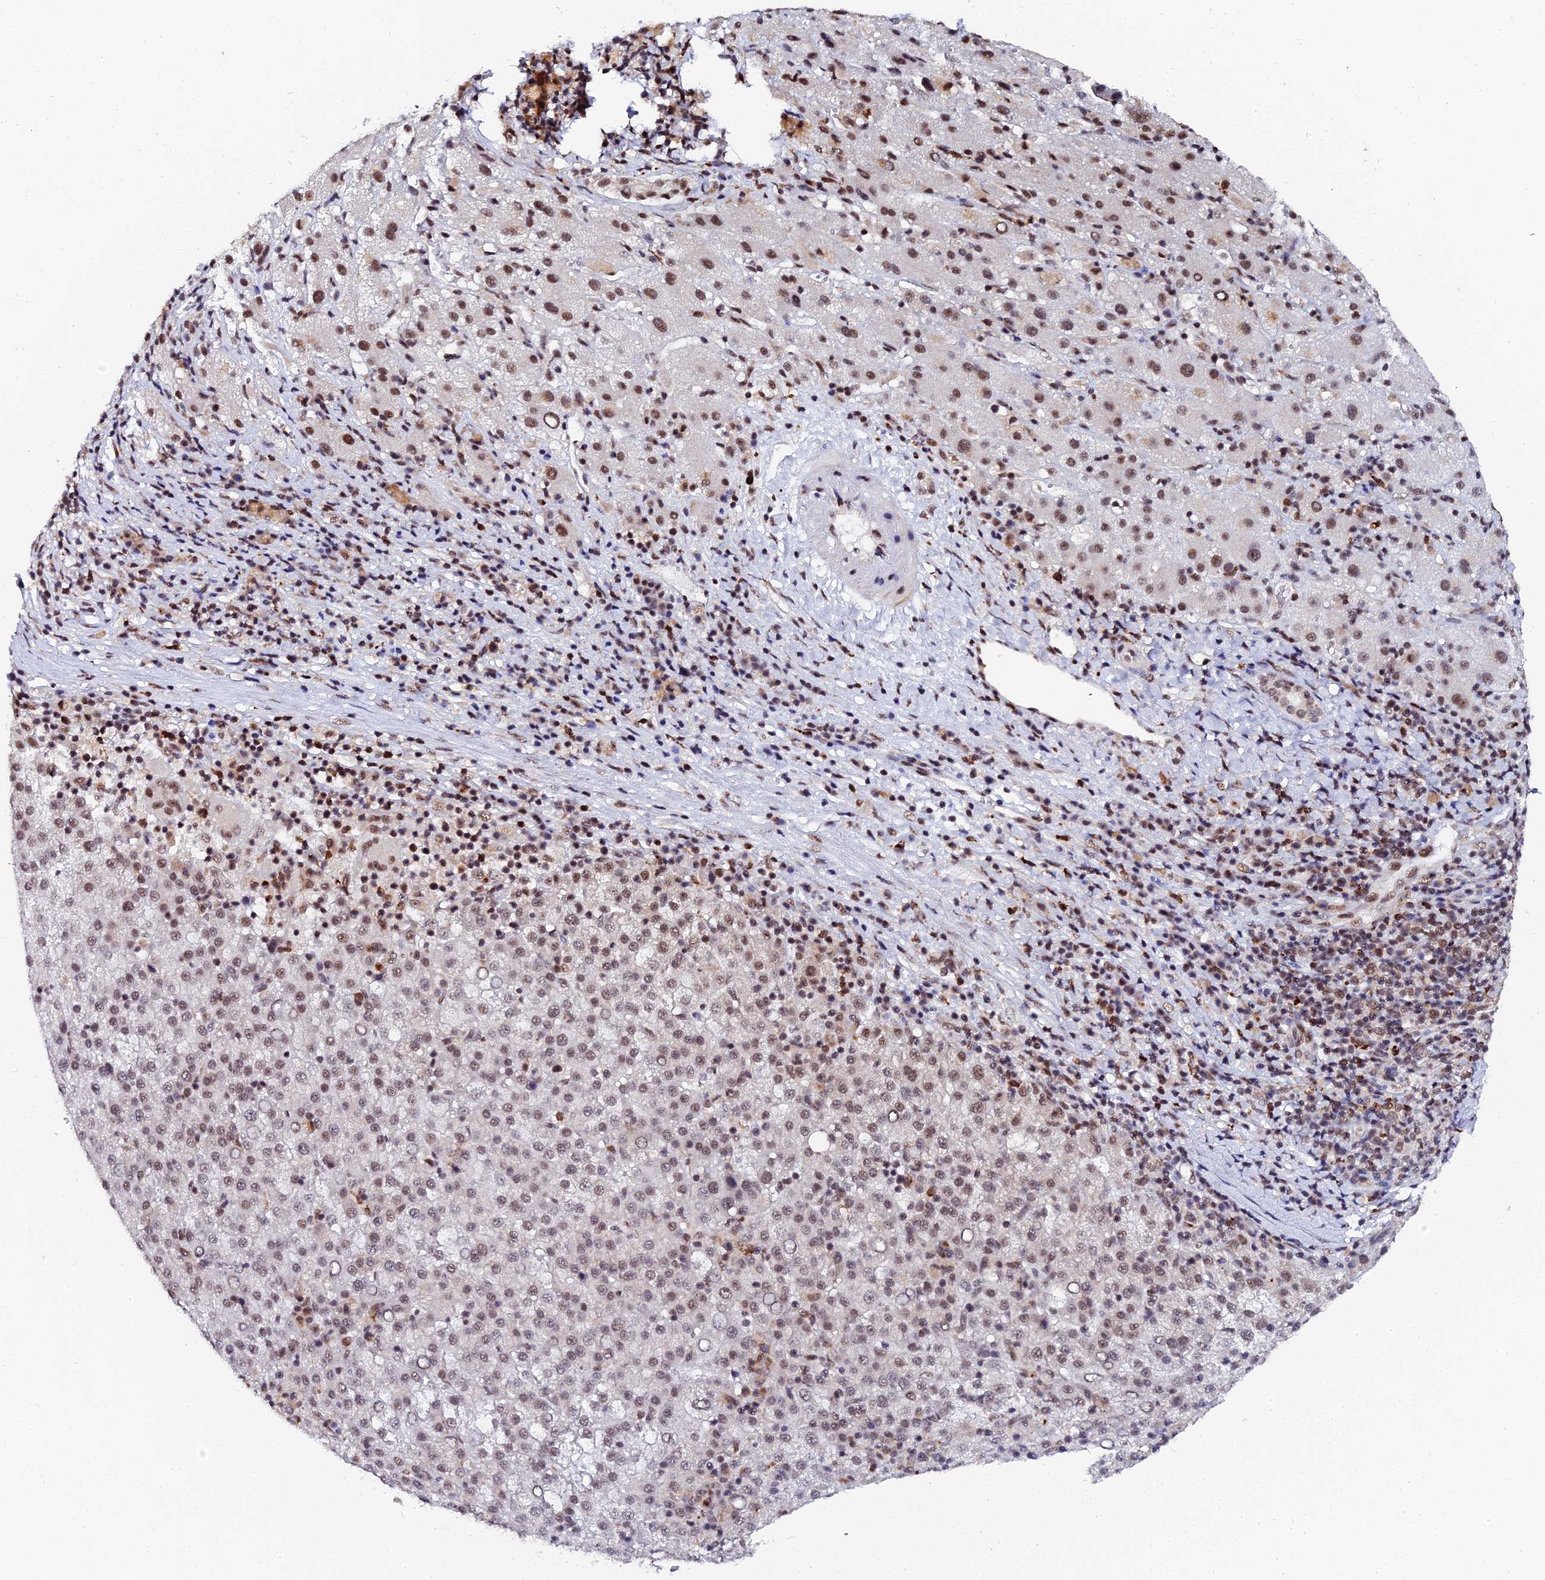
{"staining": {"intensity": "moderate", "quantity": "25%-75%", "location": "nuclear"}, "tissue": "liver cancer", "cell_type": "Tumor cells", "image_type": "cancer", "snomed": [{"axis": "morphology", "description": "Carcinoma, Hepatocellular, NOS"}, {"axis": "topography", "description": "Liver"}], "caption": "Protein expression analysis of human liver hepatocellular carcinoma reveals moderate nuclear positivity in approximately 25%-75% of tumor cells.", "gene": "MAGOHB", "patient": {"sex": "female", "age": 58}}